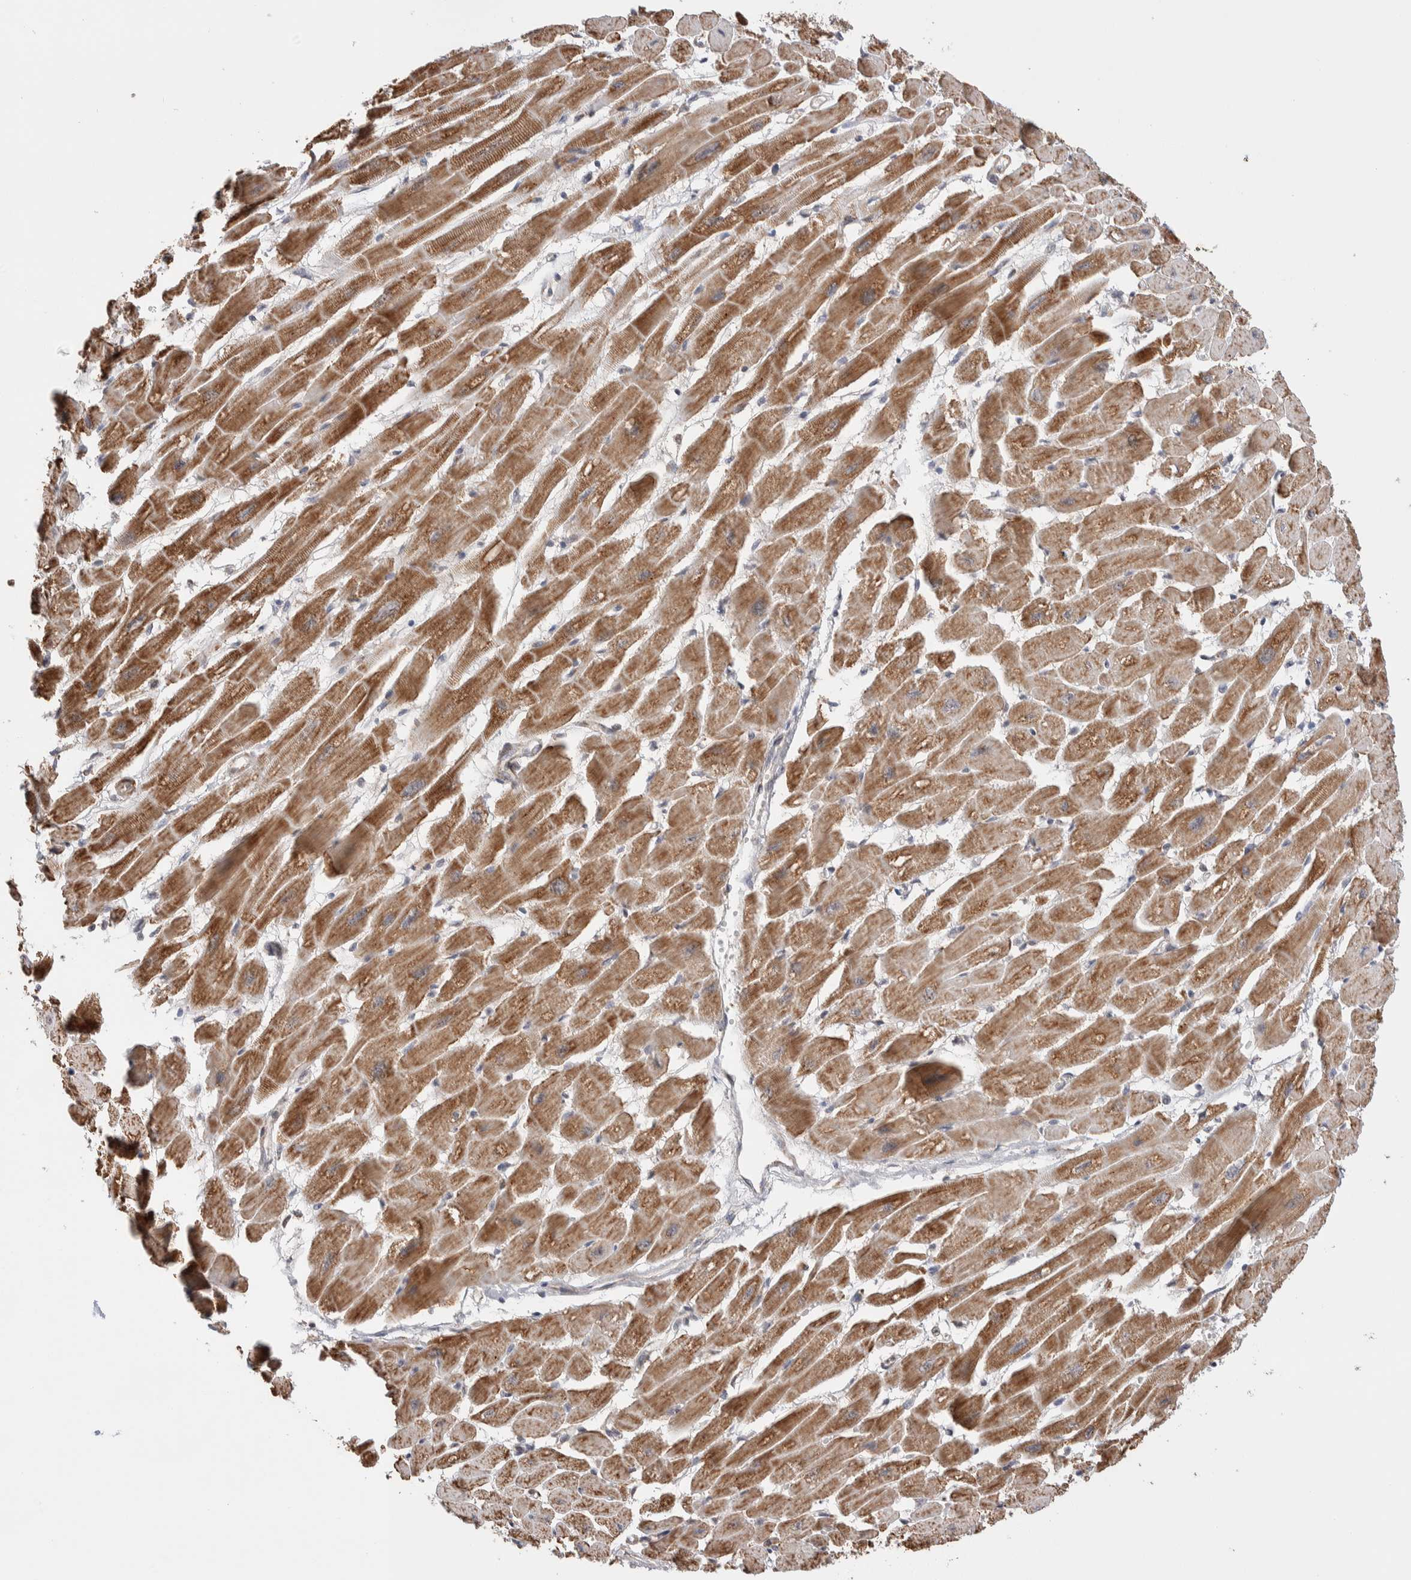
{"staining": {"intensity": "moderate", "quantity": ">75%", "location": "cytoplasmic/membranous"}, "tissue": "heart muscle", "cell_type": "Cardiomyocytes", "image_type": "normal", "snomed": [{"axis": "morphology", "description": "Normal tissue, NOS"}, {"axis": "topography", "description": "Heart"}], "caption": "The image reveals immunohistochemical staining of normal heart muscle. There is moderate cytoplasmic/membranous staining is appreciated in about >75% of cardiomyocytes. Using DAB (3,3'-diaminobenzidine) (brown) and hematoxylin (blue) stains, captured at high magnification using brightfield microscopy.", "gene": "ZNF695", "patient": {"sex": "female", "age": 54}}